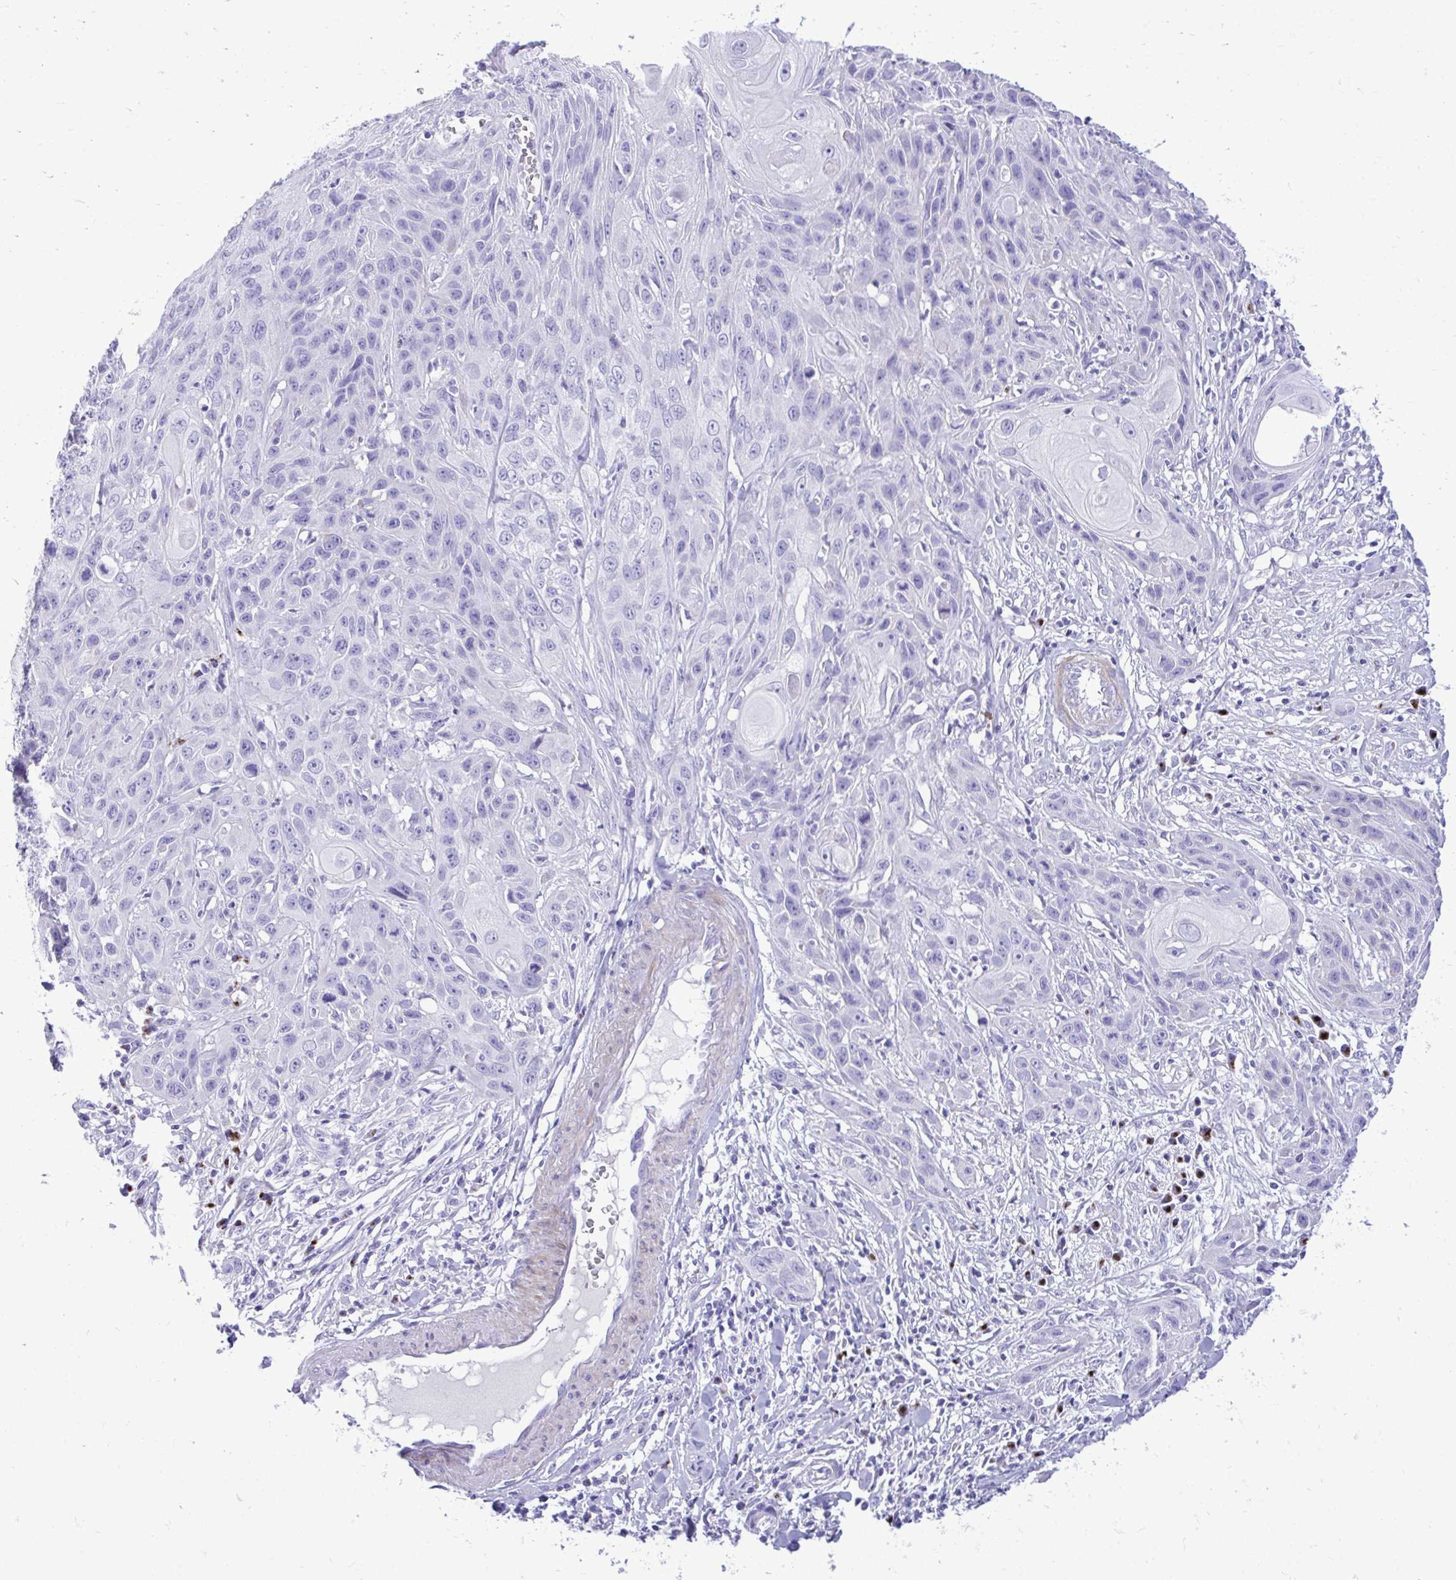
{"staining": {"intensity": "negative", "quantity": "none", "location": "none"}, "tissue": "skin cancer", "cell_type": "Tumor cells", "image_type": "cancer", "snomed": [{"axis": "morphology", "description": "Squamous cell carcinoma, NOS"}, {"axis": "topography", "description": "Skin"}, {"axis": "topography", "description": "Vulva"}], "caption": "Protein analysis of squamous cell carcinoma (skin) reveals no significant positivity in tumor cells. Nuclei are stained in blue.", "gene": "ANKDD1B", "patient": {"sex": "female", "age": 83}}